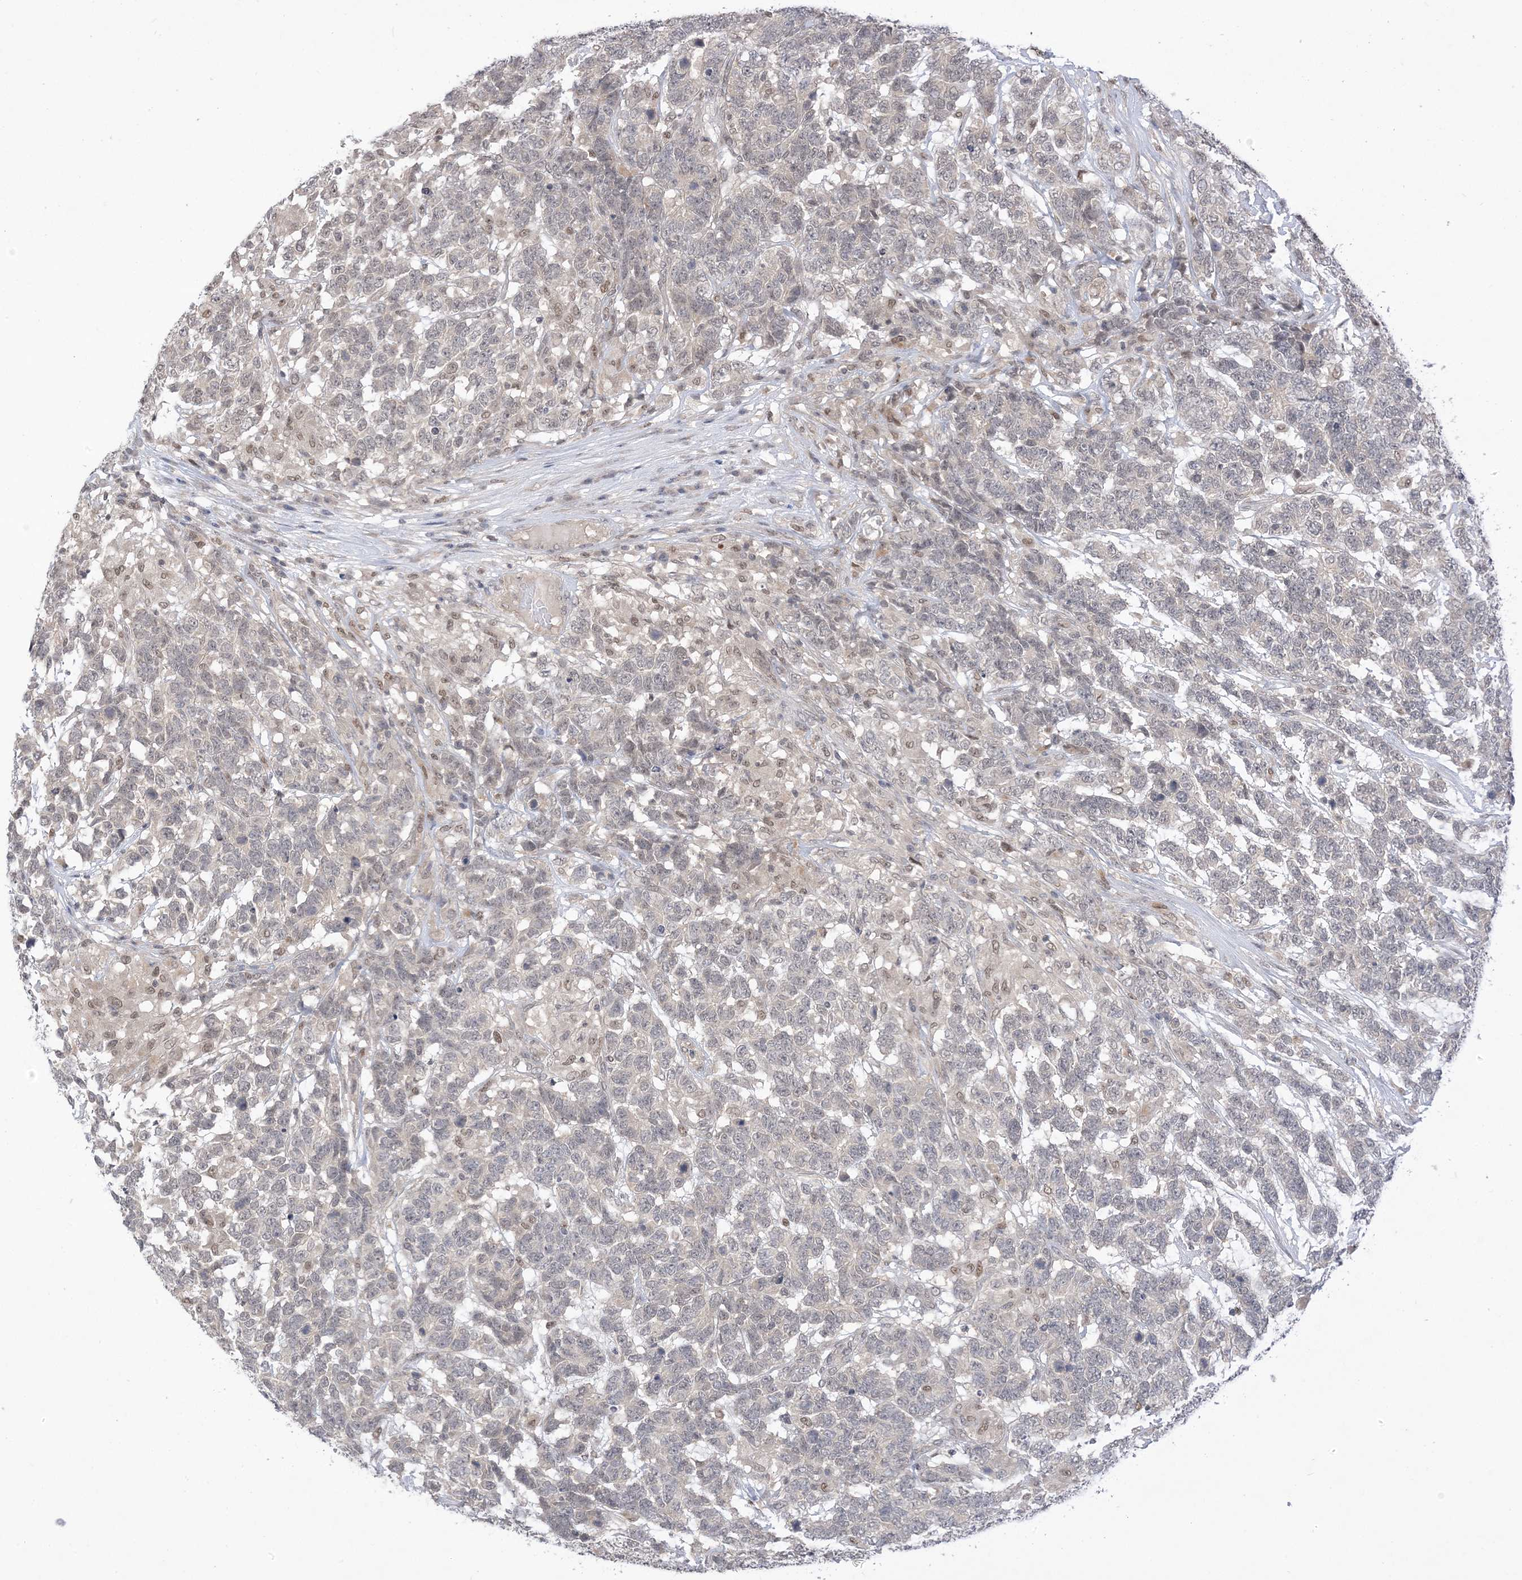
{"staining": {"intensity": "negative", "quantity": "none", "location": "none"}, "tissue": "testis cancer", "cell_type": "Tumor cells", "image_type": "cancer", "snomed": [{"axis": "morphology", "description": "Carcinoma, Embryonal, NOS"}, {"axis": "topography", "description": "Testis"}], "caption": "The IHC photomicrograph has no significant staining in tumor cells of testis cancer tissue.", "gene": "RANBP9", "patient": {"sex": "male", "age": 26}}